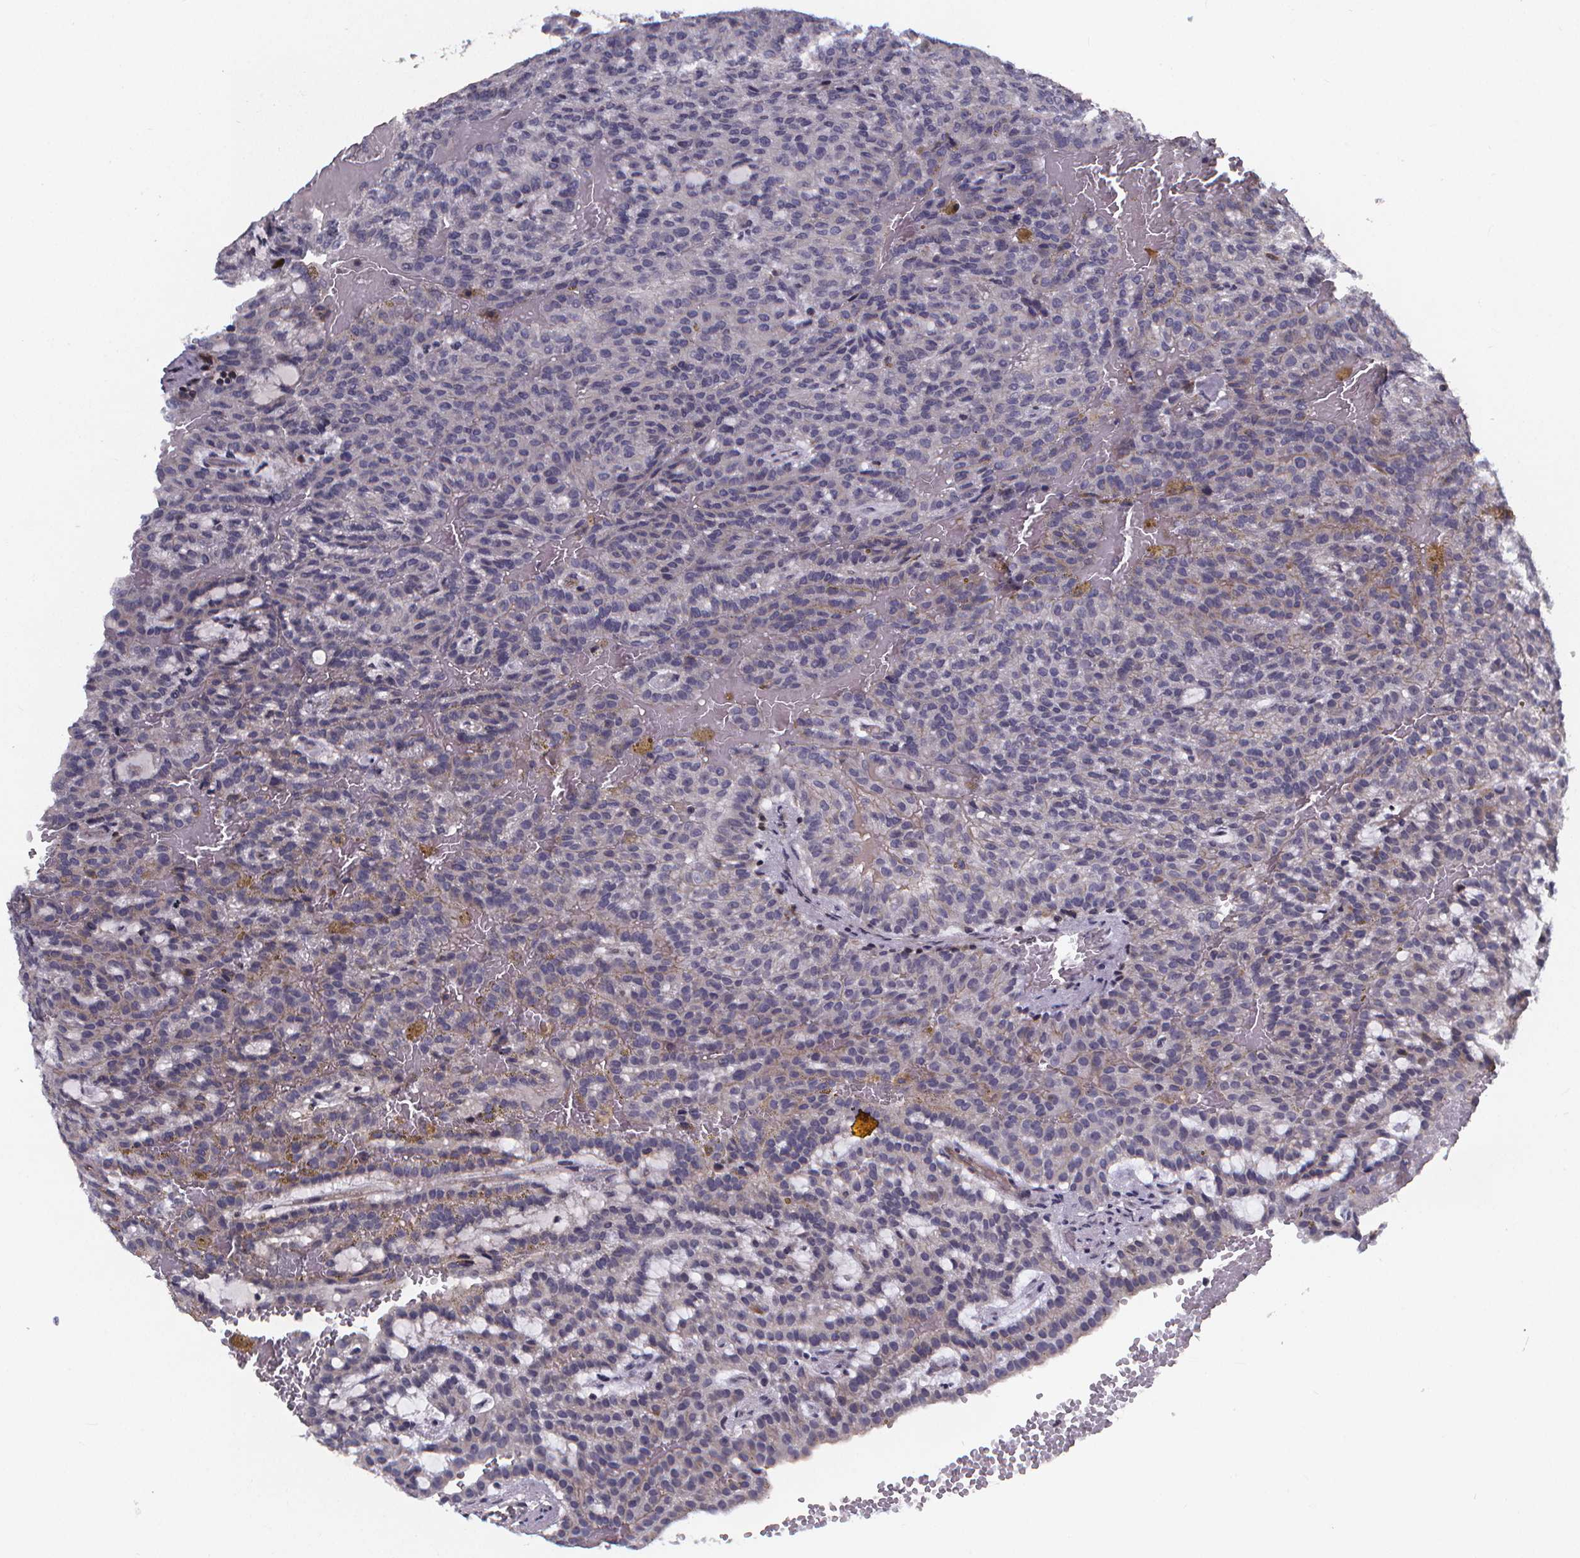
{"staining": {"intensity": "negative", "quantity": "none", "location": "none"}, "tissue": "renal cancer", "cell_type": "Tumor cells", "image_type": "cancer", "snomed": [{"axis": "morphology", "description": "Adenocarcinoma, NOS"}, {"axis": "topography", "description": "Kidney"}], "caption": "Image shows no protein expression in tumor cells of renal cancer tissue.", "gene": "FBXW2", "patient": {"sex": "male", "age": 63}}